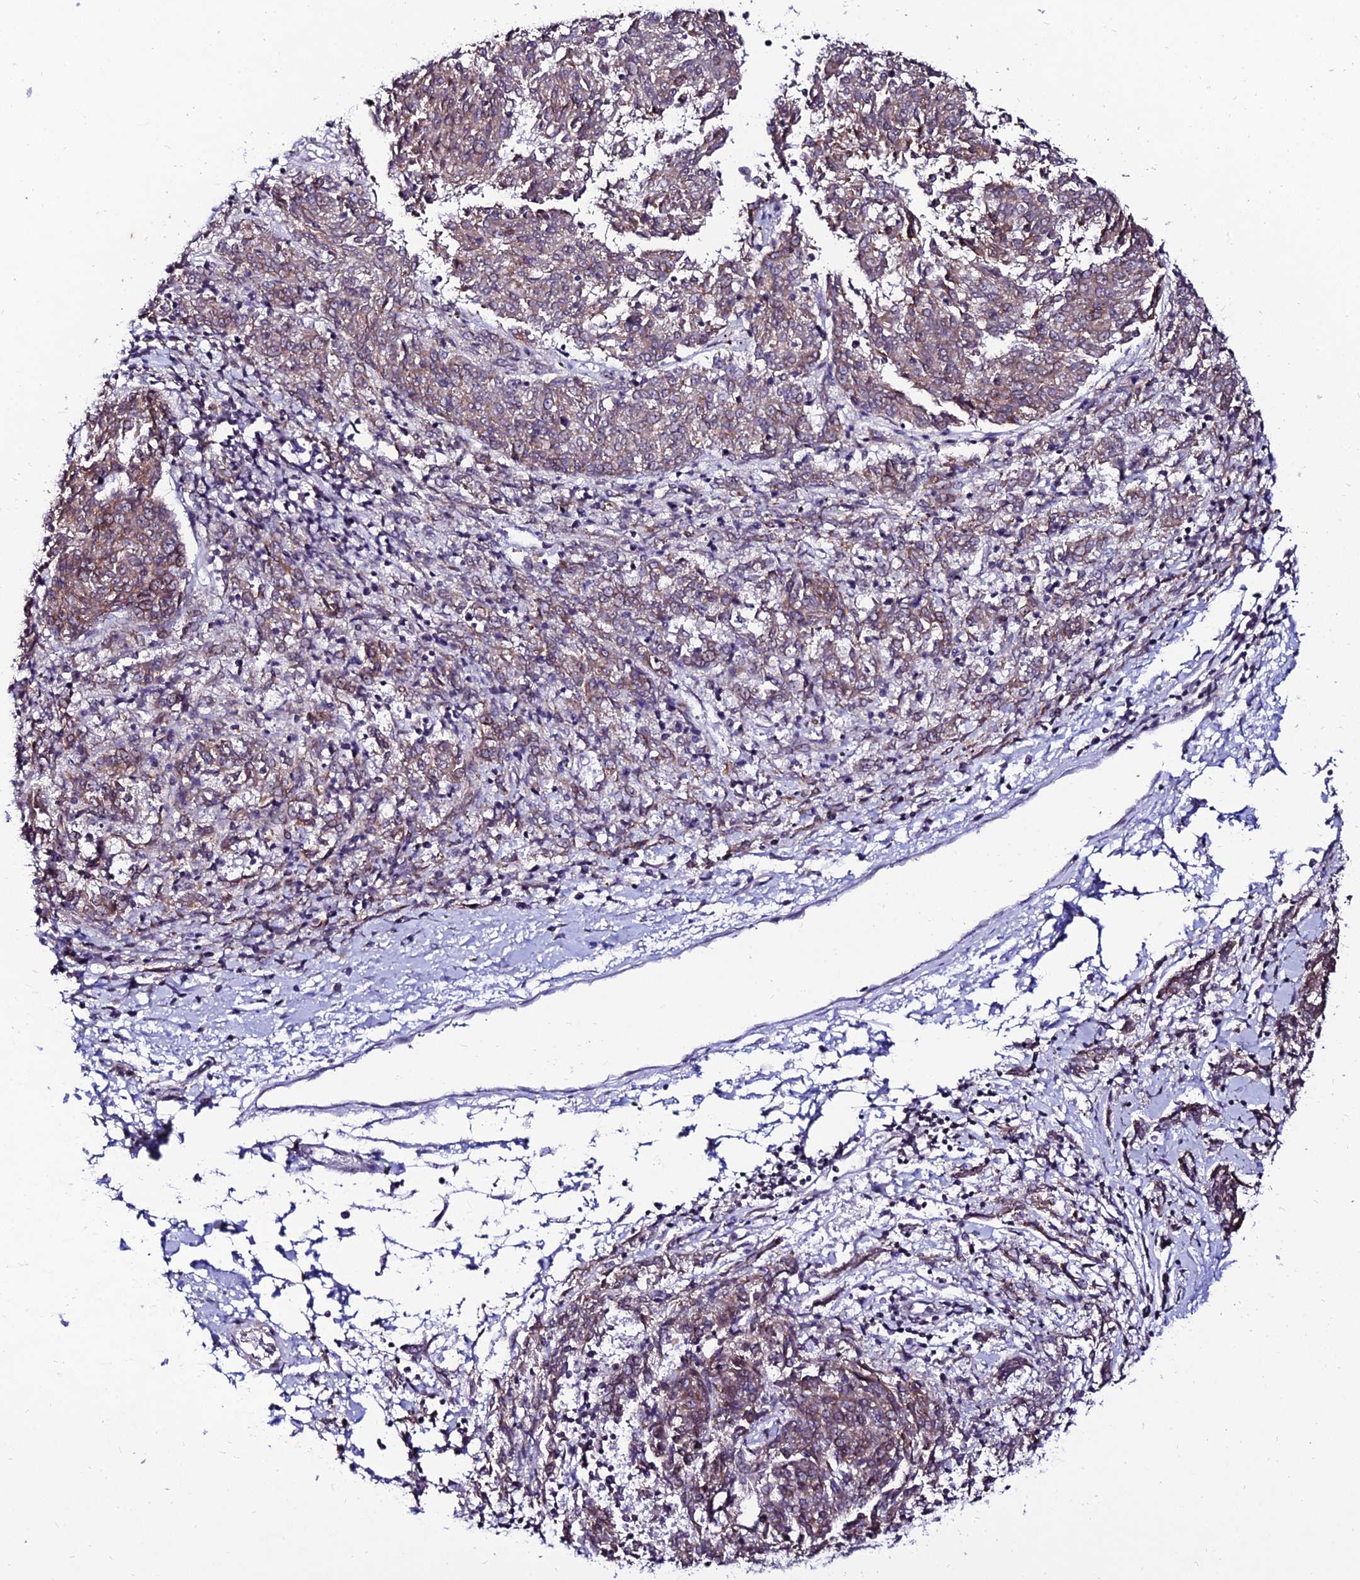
{"staining": {"intensity": "weak", "quantity": "25%-75%", "location": "cytoplasmic/membranous"}, "tissue": "melanoma", "cell_type": "Tumor cells", "image_type": "cancer", "snomed": [{"axis": "morphology", "description": "Malignant melanoma, NOS"}, {"axis": "topography", "description": "Skin"}], "caption": "This histopathology image reveals malignant melanoma stained with immunohistochemistry (IHC) to label a protein in brown. The cytoplasmic/membranous of tumor cells show weak positivity for the protein. Nuclei are counter-stained blue.", "gene": "CDNF", "patient": {"sex": "female", "age": 72}}